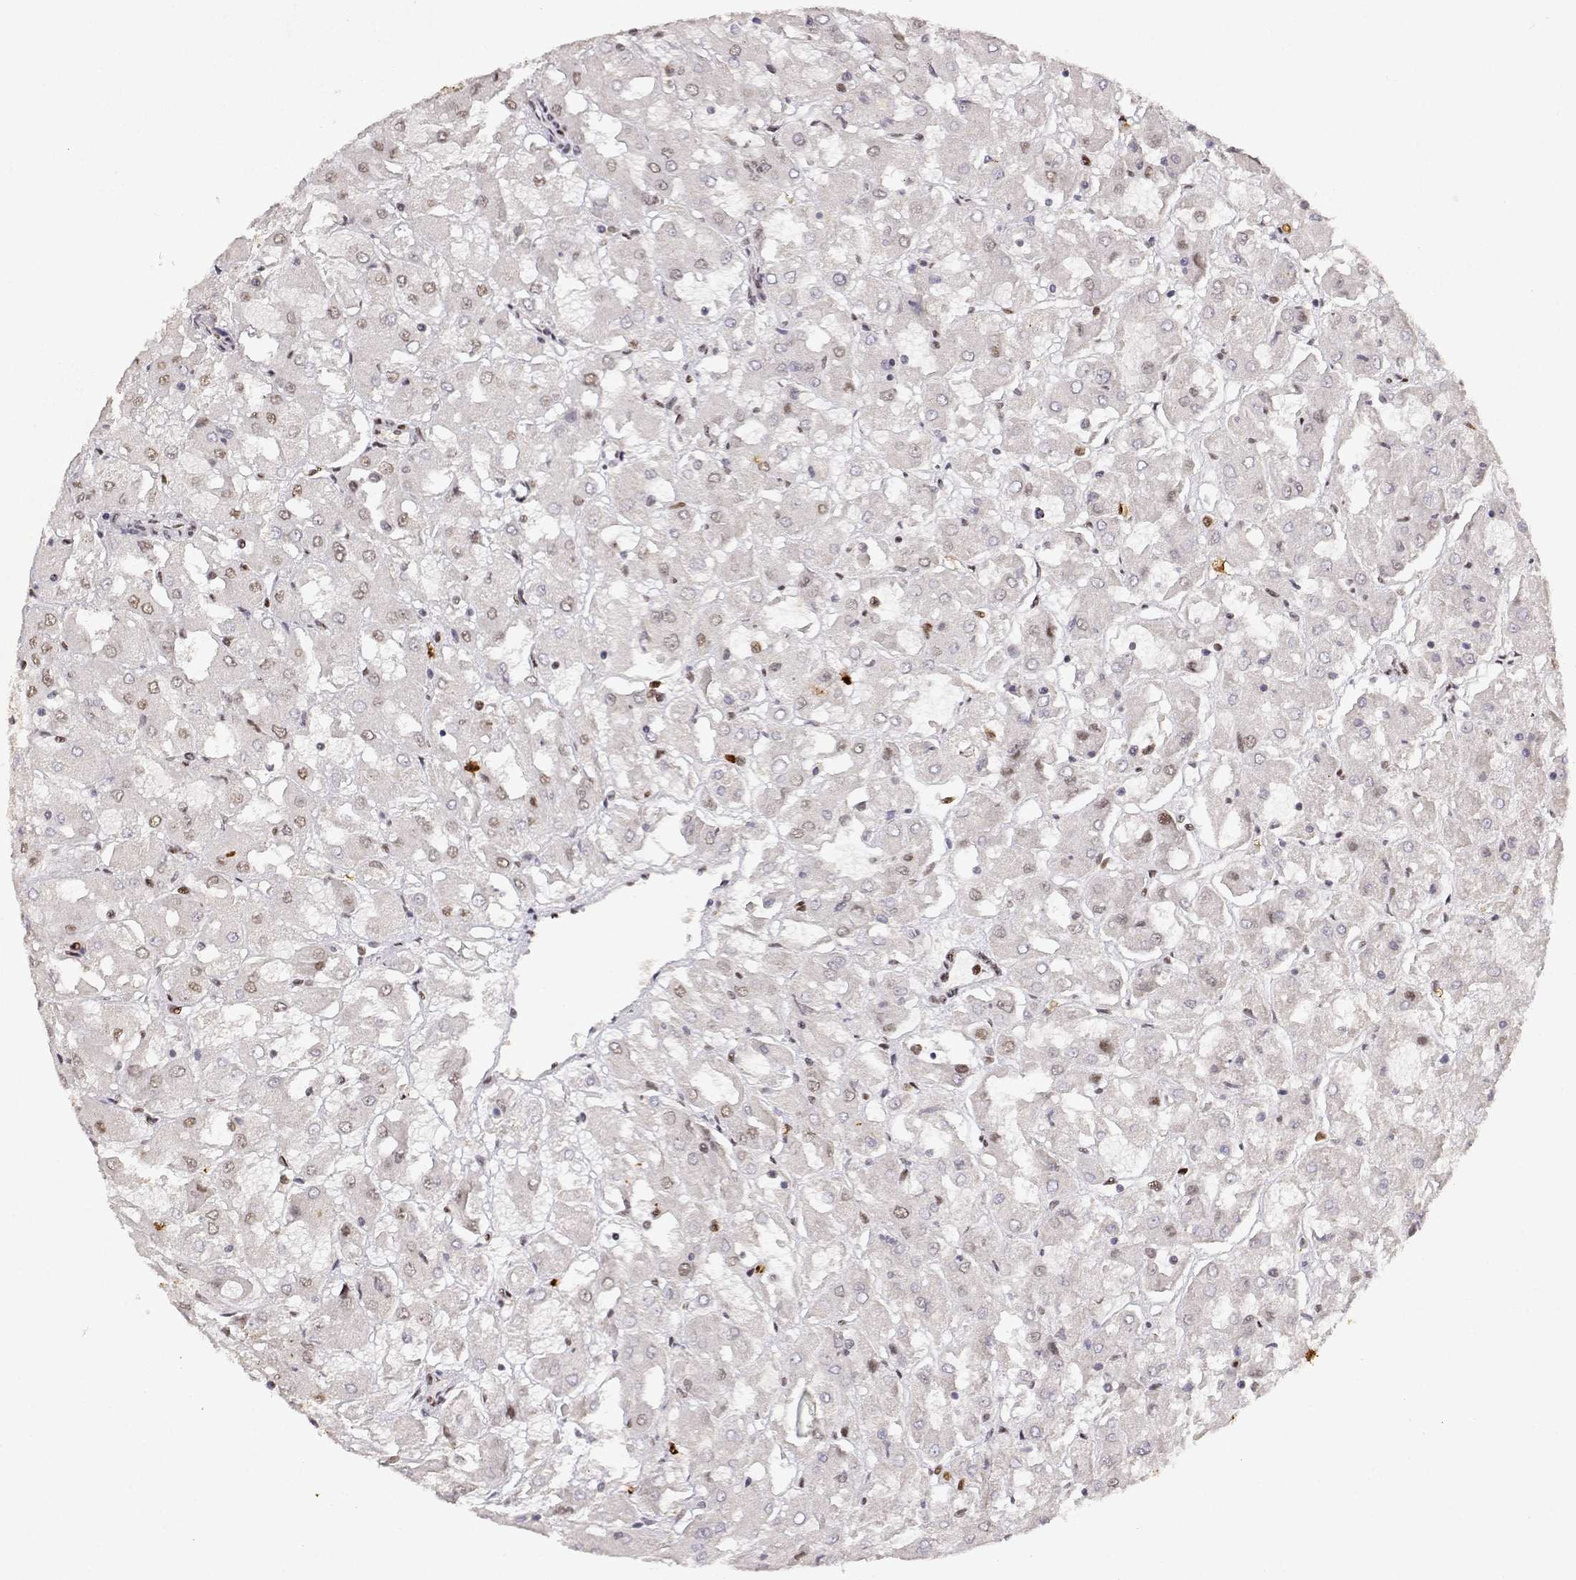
{"staining": {"intensity": "weak", "quantity": "<25%", "location": "nuclear"}, "tissue": "renal cancer", "cell_type": "Tumor cells", "image_type": "cancer", "snomed": [{"axis": "morphology", "description": "Adenocarcinoma, NOS"}, {"axis": "topography", "description": "Kidney"}], "caption": "This is an immunohistochemistry (IHC) image of human renal adenocarcinoma. There is no positivity in tumor cells.", "gene": "RSF1", "patient": {"sex": "male", "age": 72}}